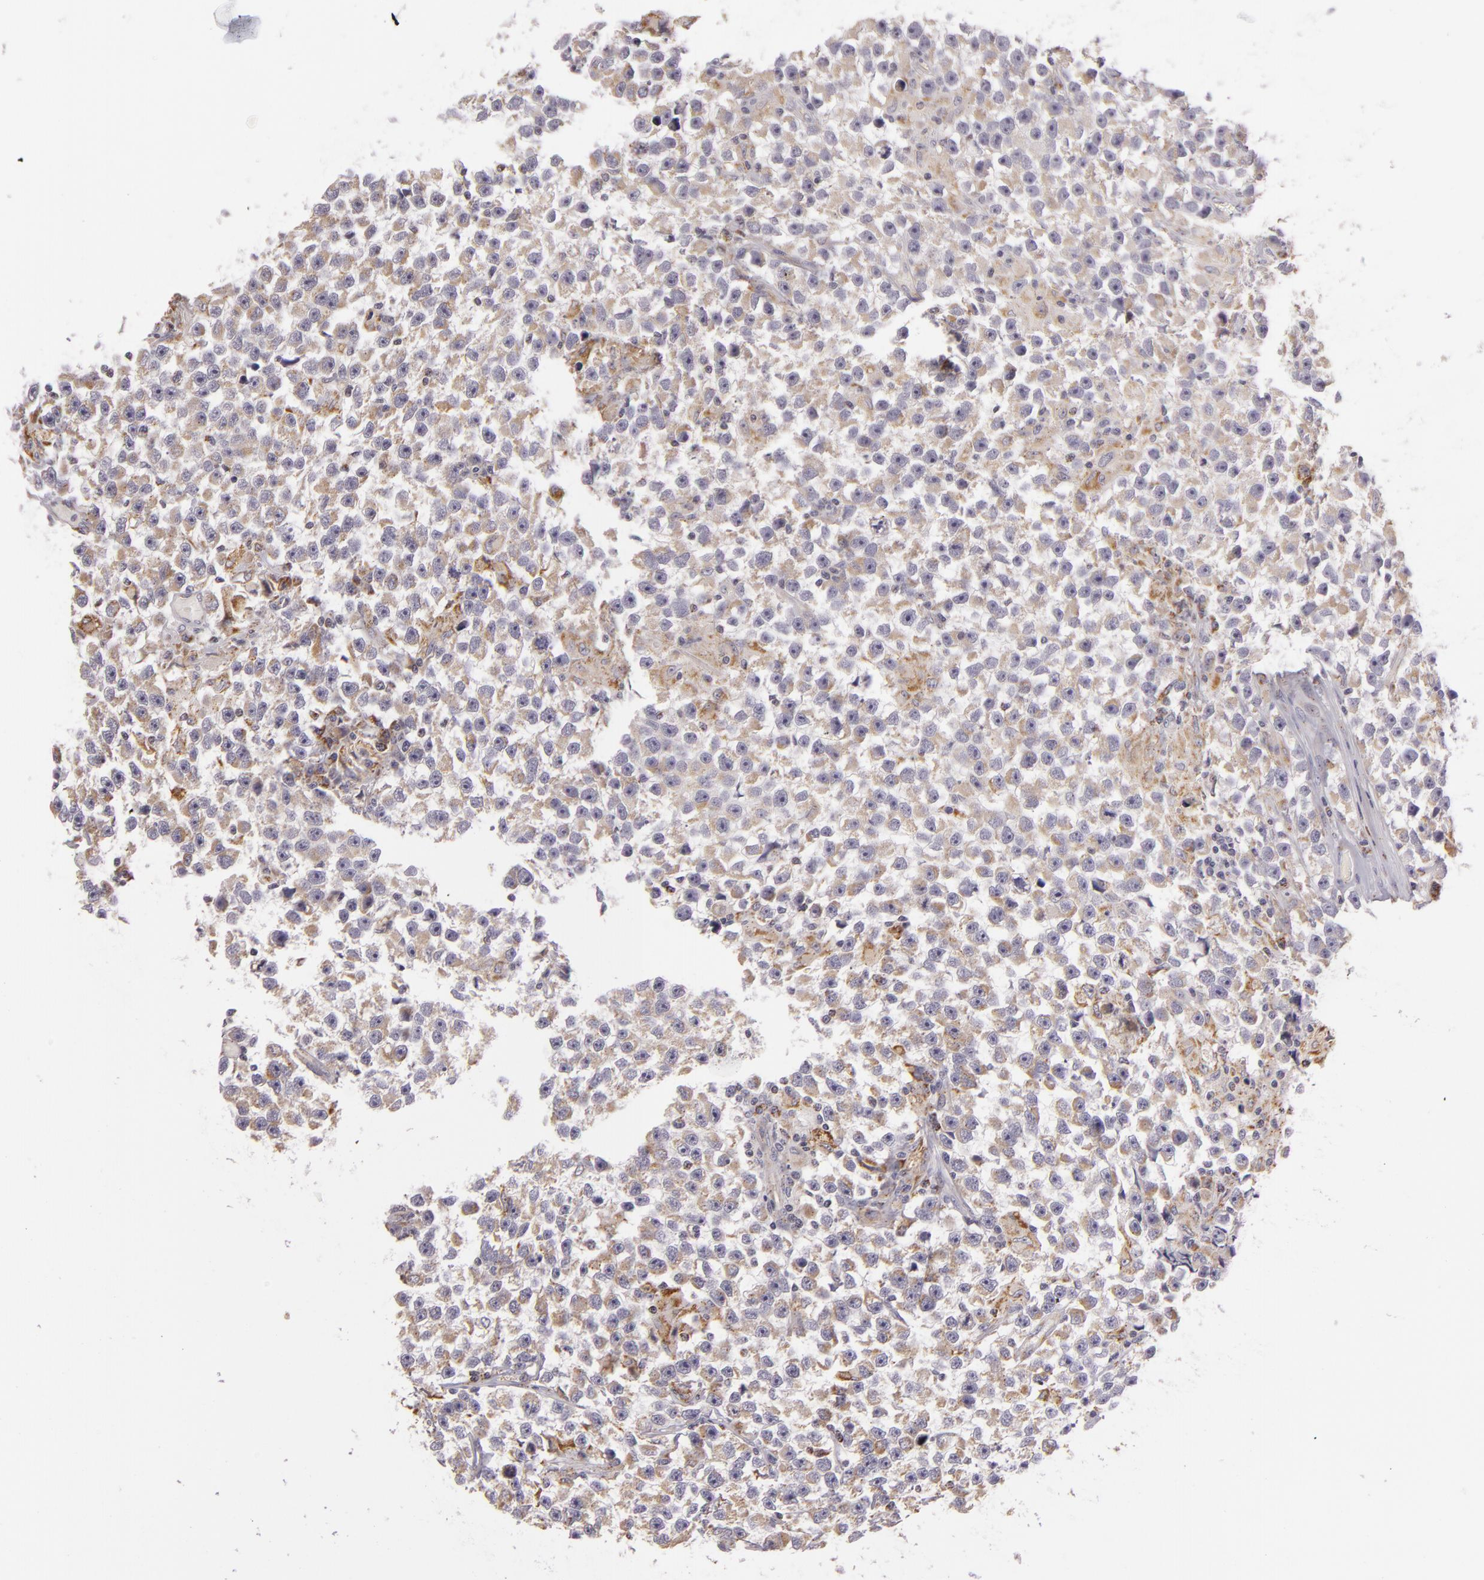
{"staining": {"intensity": "weak", "quantity": ">75%", "location": "cytoplasmic/membranous"}, "tissue": "testis cancer", "cell_type": "Tumor cells", "image_type": "cancer", "snomed": [{"axis": "morphology", "description": "Seminoma, NOS"}, {"axis": "topography", "description": "Testis"}], "caption": "High-power microscopy captured an IHC micrograph of testis cancer (seminoma), revealing weak cytoplasmic/membranous expression in approximately >75% of tumor cells. The staining was performed using DAB to visualize the protein expression in brown, while the nuclei were stained in blue with hematoxylin (Magnification: 20x).", "gene": "CILK1", "patient": {"sex": "male", "age": 33}}